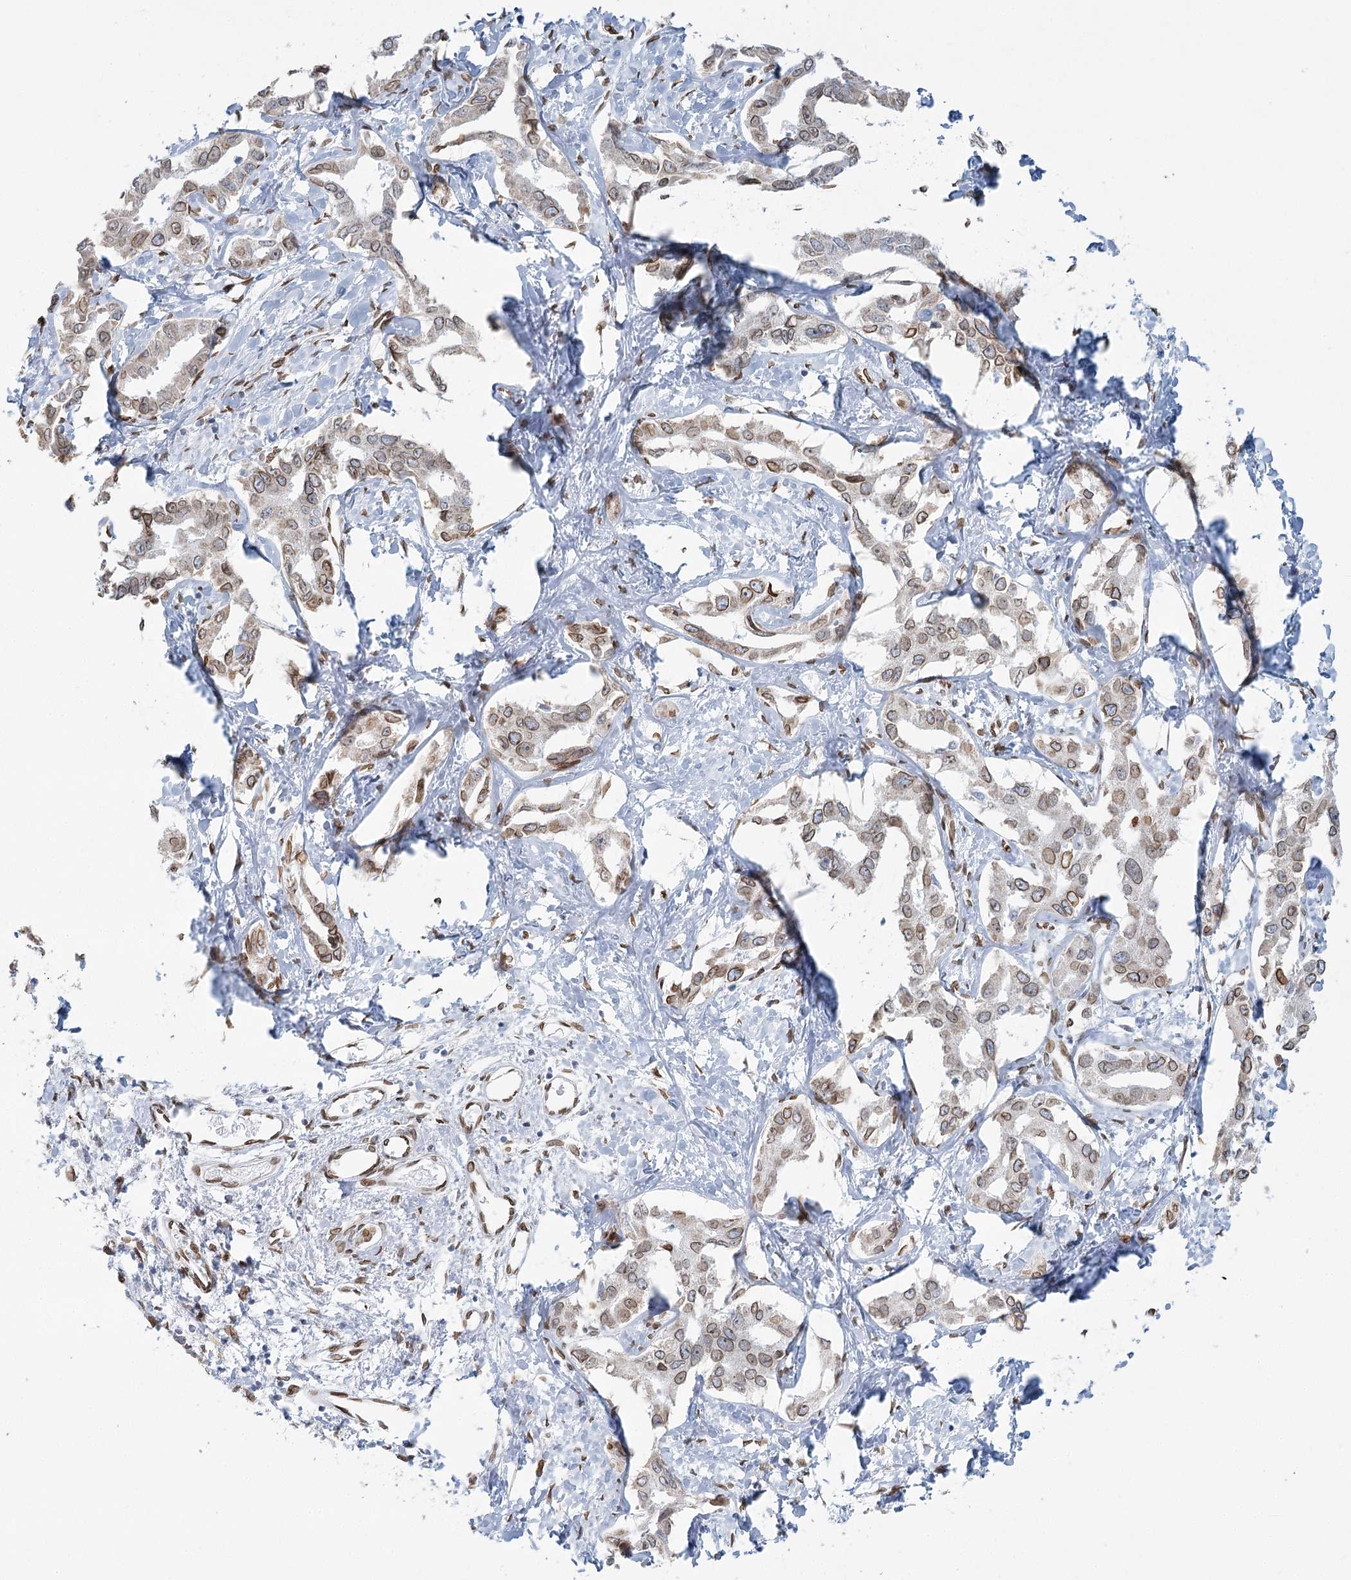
{"staining": {"intensity": "moderate", "quantity": "25%-75%", "location": "cytoplasmic/membranous,nuclear"}, "tissue": "liver cancer", "cell_type": "Tumor cells", "image_type": "cancer", "snomed": [{"axis": "morphology", "description": "Cholangiocarcinoma"}, {"axis": "topography", "description": "Liver"}], "caption": "The photomicrograph demonstrates a brown stain indicating the presence of a protein in the cytoplasmic/membranous and nuclear of tumor cells in cholangiocarcinoma (liver).", "gene": "VWA5A", "patient": {"sex": "male", "age": 59}}